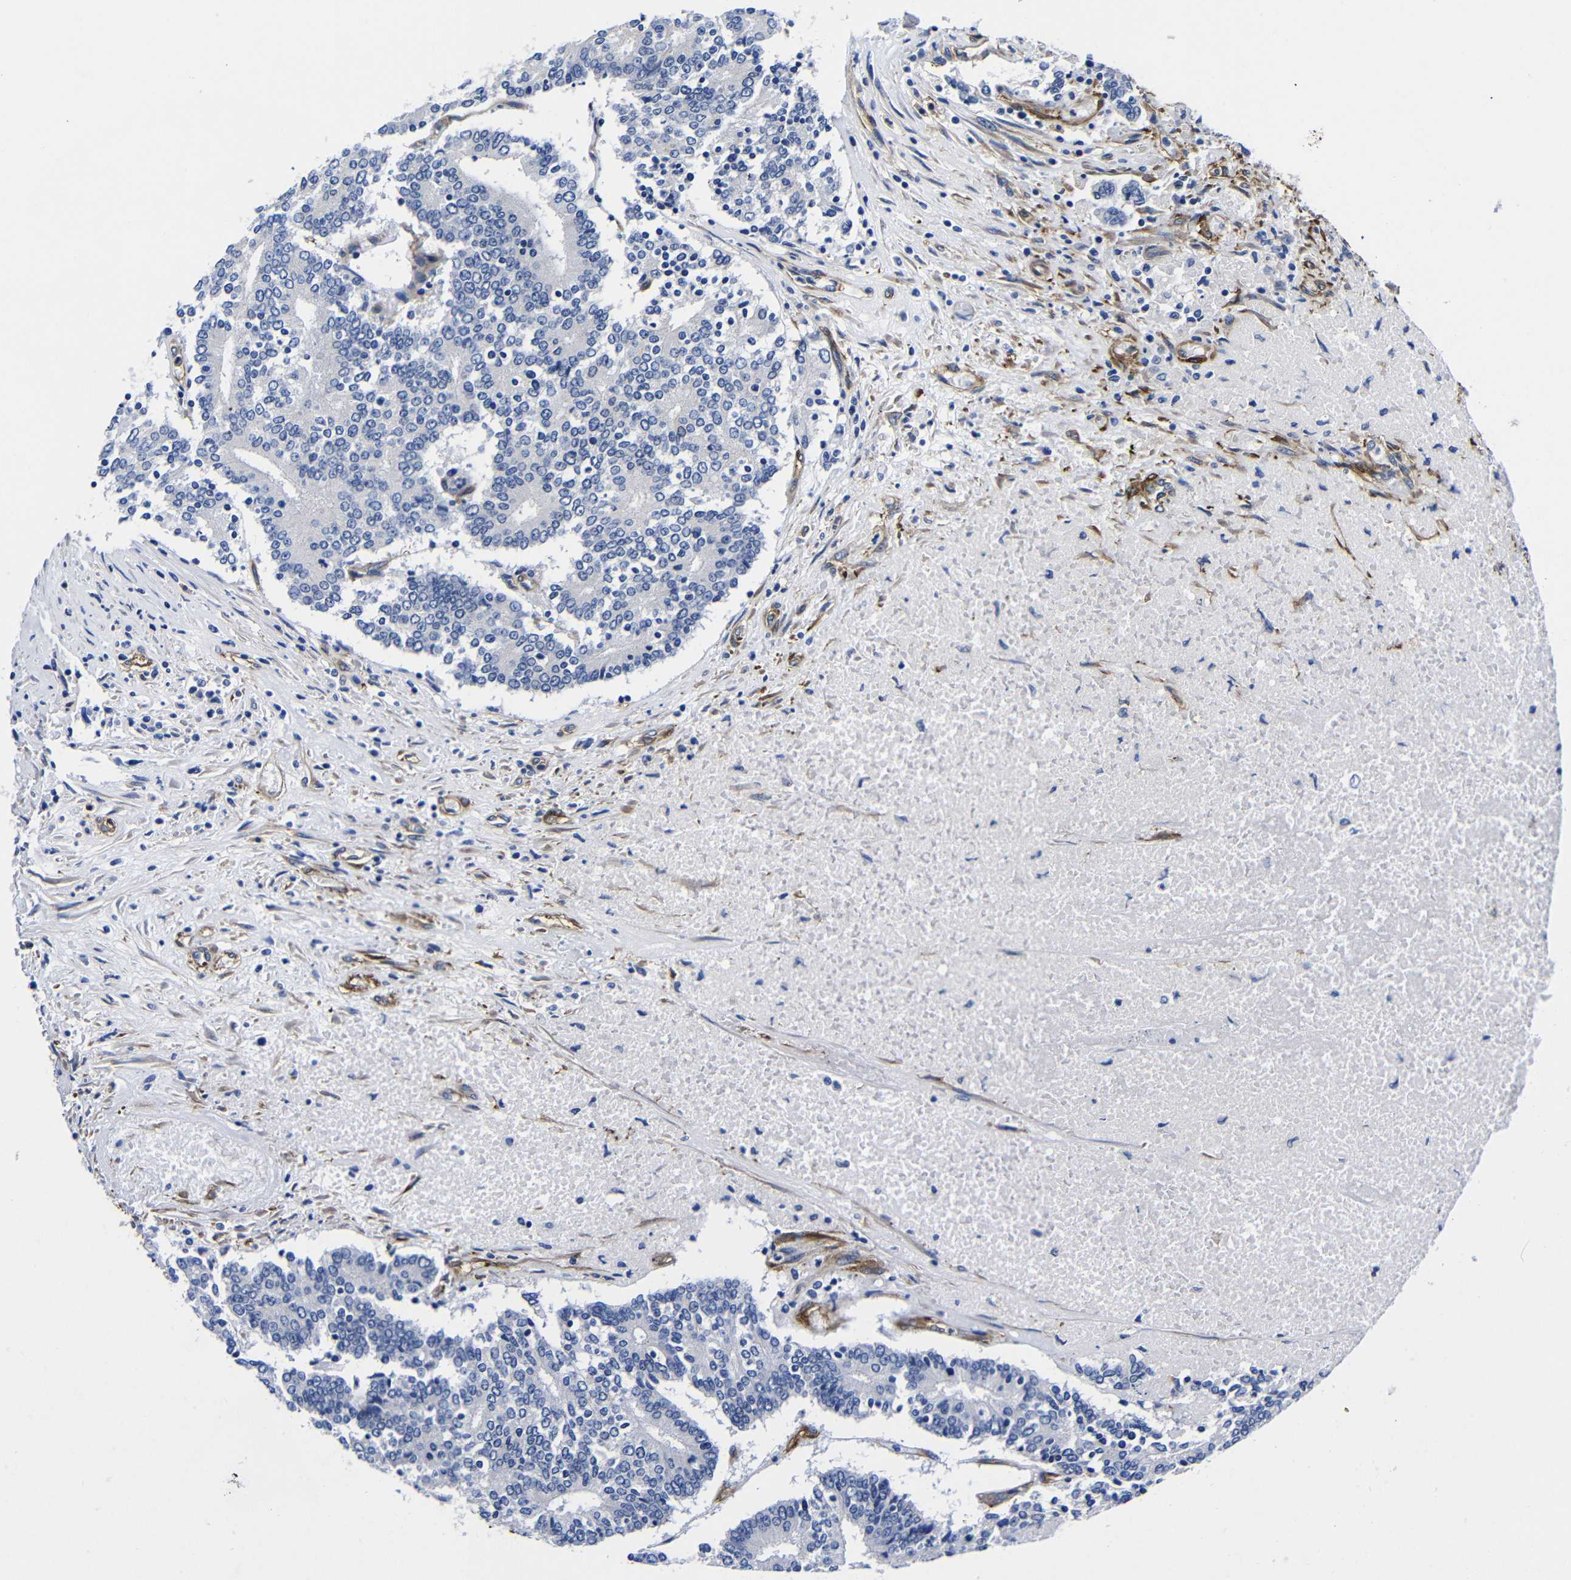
{"staining": {"intensity": "negative", "quantity": "none", "location": "none"}, "tissue": "prostate cancer", "cell_type": "Tumor cells", "image_type": "cancer", "snomed": [{"axis": "morphology", "description": "Normal tissue, NOS"}, {"axis": "morphology", "description": "Adenocarcinoma, High grade"}, {"axis": "topography", "description": "Prostate"}, {"axis": "topography", "description": "Seminal veicle"}], "caption": "Immunohistochemistry of human prostate cancer displays no expression in tumor cells.", "gene": "LRIG1", "patient": {"sex": "male", "age": 55}}